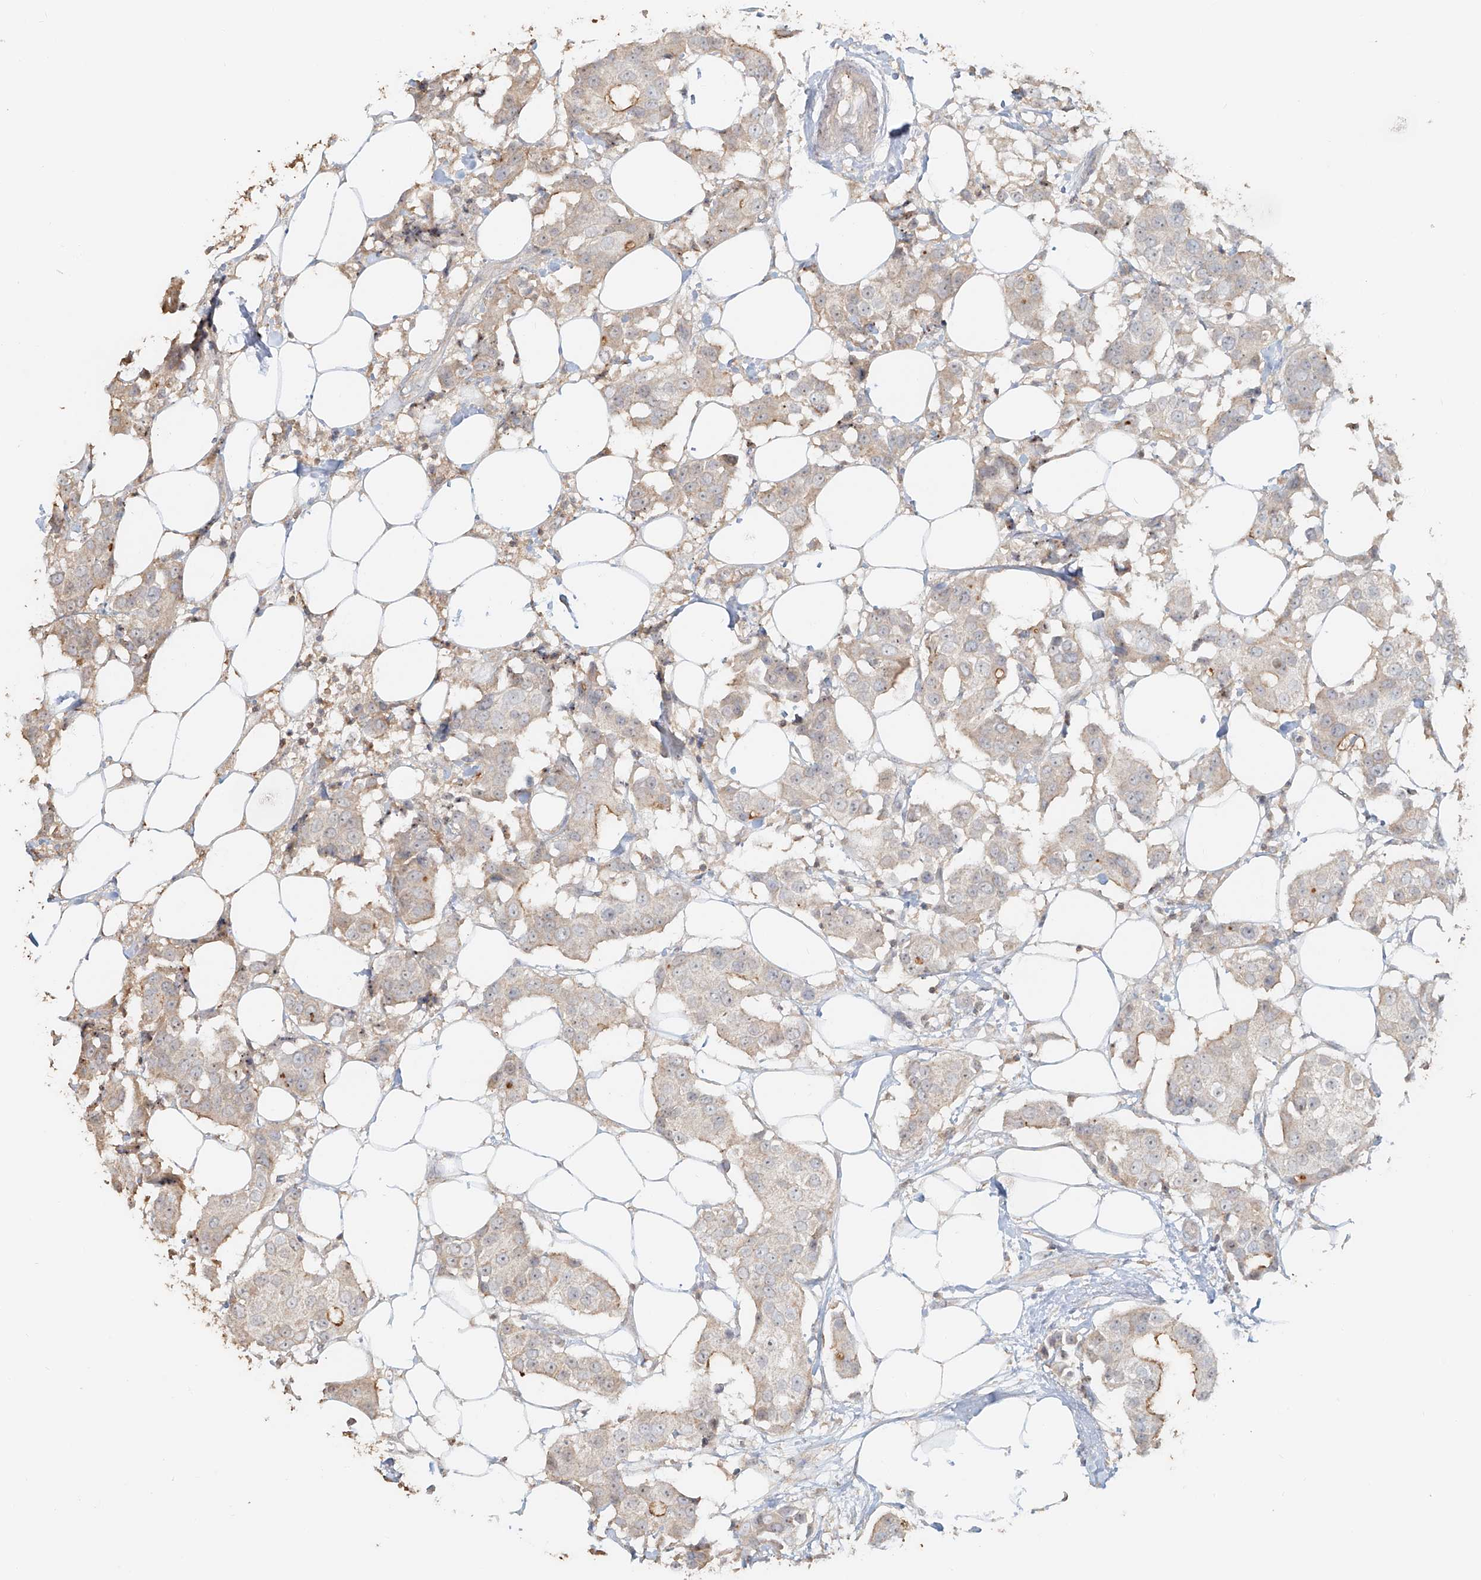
{"staining": {"intensity": "weak", "quantity": "<25%", "location": "cytoplasmic/membranous"}, "tissue": "breast cancer", "cell_type": "Tumor cells", "image_type": "cancer", "snomed": [{"axis": "morphology", "description": "Normal tissue, NOS"}, {"axis": "morphology", "description": "Duct carcinoma"}, {"axis": "topography", "description": "Breast"}], "caption": "Immunohistochemistry photomicrograph of human breast cancer stained for a protein (brown), which shows no positivity in tumor cells. The staining is performed using DAB brown chromogen with nuclei counter-stained in using hematoxylin.", "gene": "NPHS1", "patient": {"sex": "female", "age": 39}}